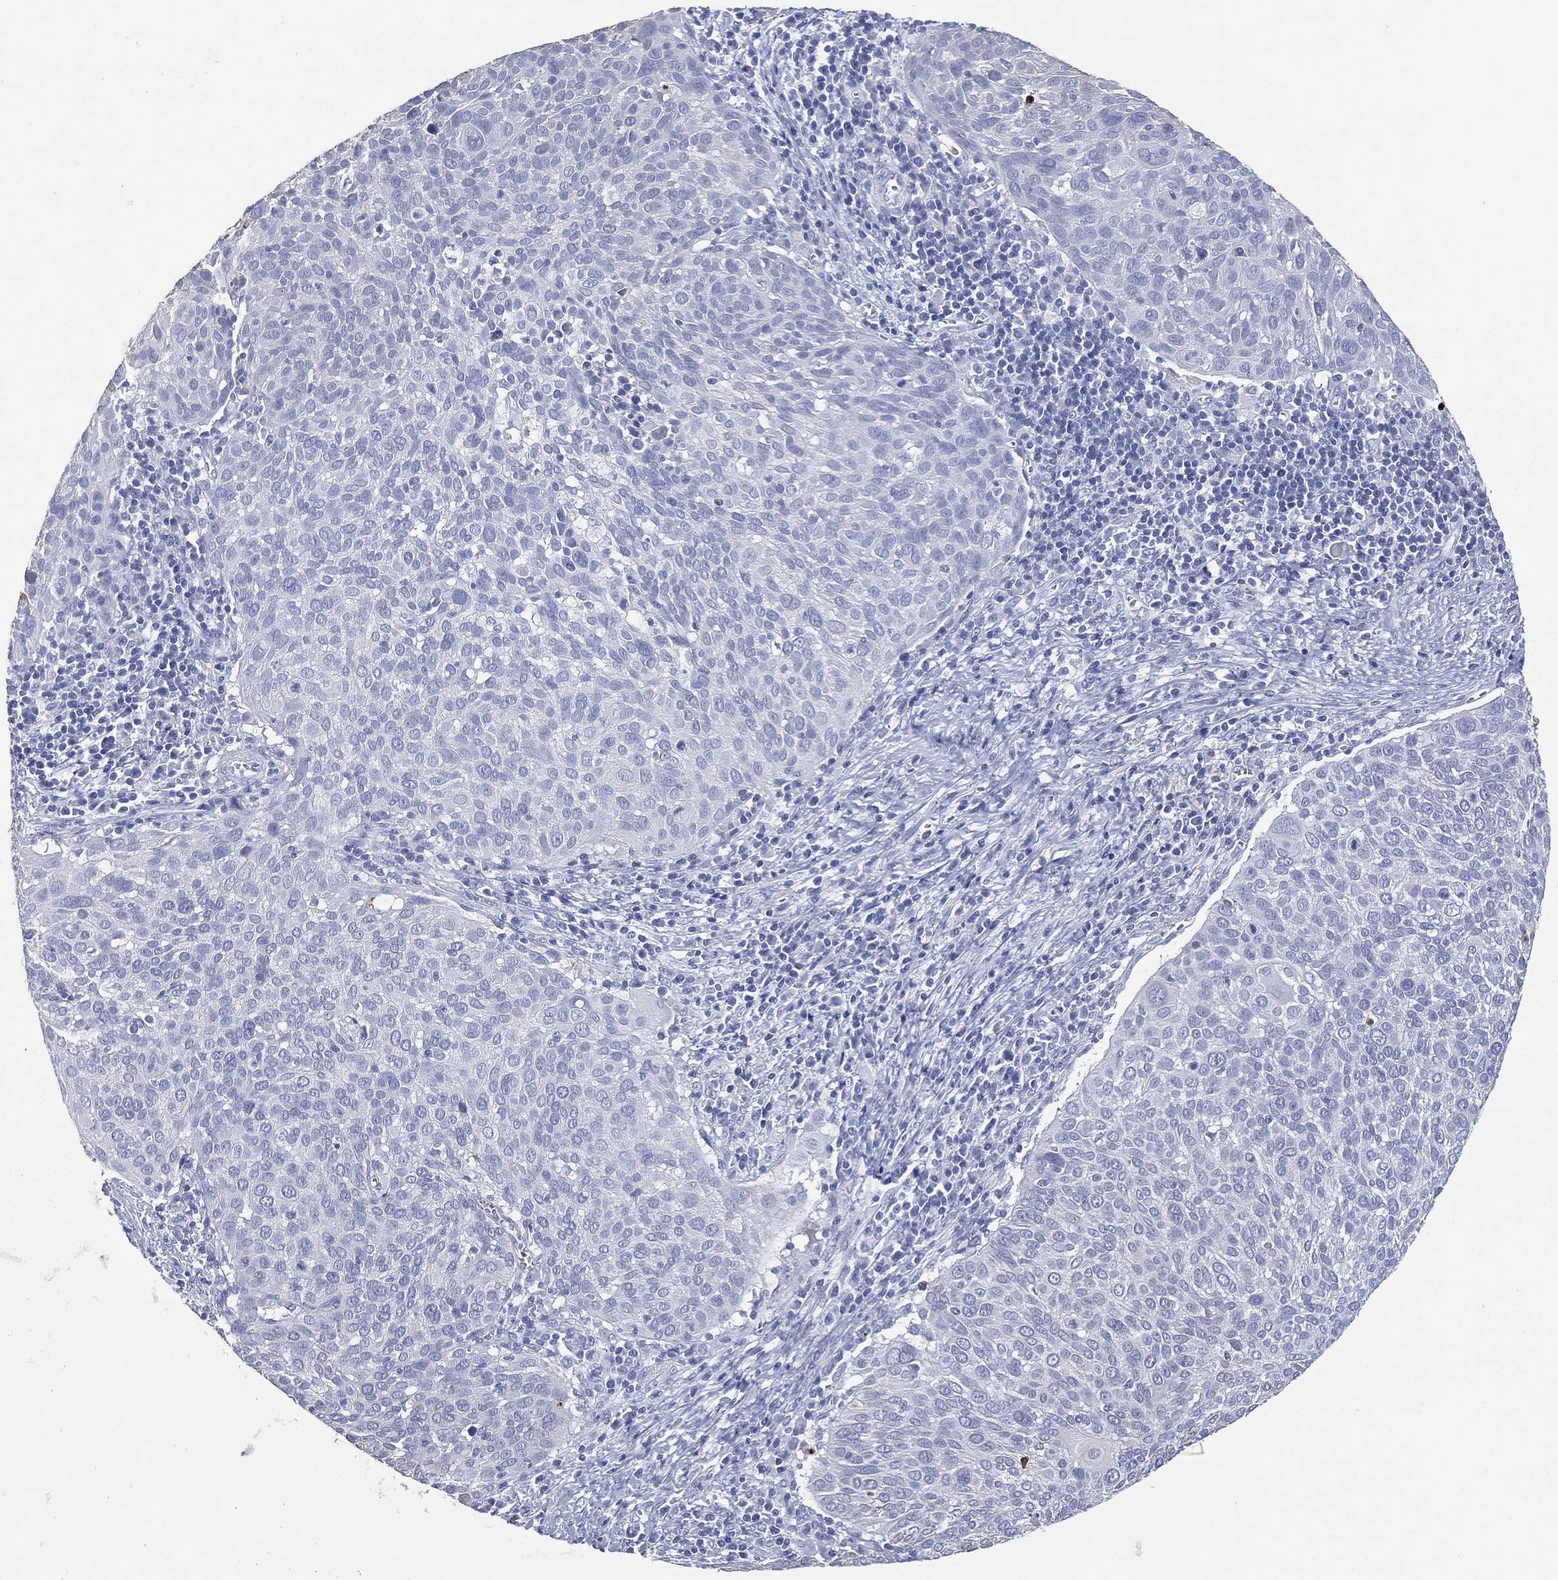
{"staining": {"intensity": "negative", "quantity": "none", "location": "none"}, "tissue": "cervical cancer", "cell_type": "Tumor cells", "image_type": "cancer", "snomed": [{"axis": "morphology", "description": "Squamous cell carcinoma, NOS"}, {"axis": "topography", "description": "Cervix"}], "caption": "The immunohistochemistry micrograph has no significant staining in tumor cells of cervical cancer (squamous cell carcinoma) tissue. (Stains: DAB (3,3'-diaminobenzidine) immunohistochemistry (IHC) with hematoxylin counter stain, Microscopy: brightfield microscopy at high magnification).", "gene": "FMO1", "patient": {"sex": "female", "age": 39}}